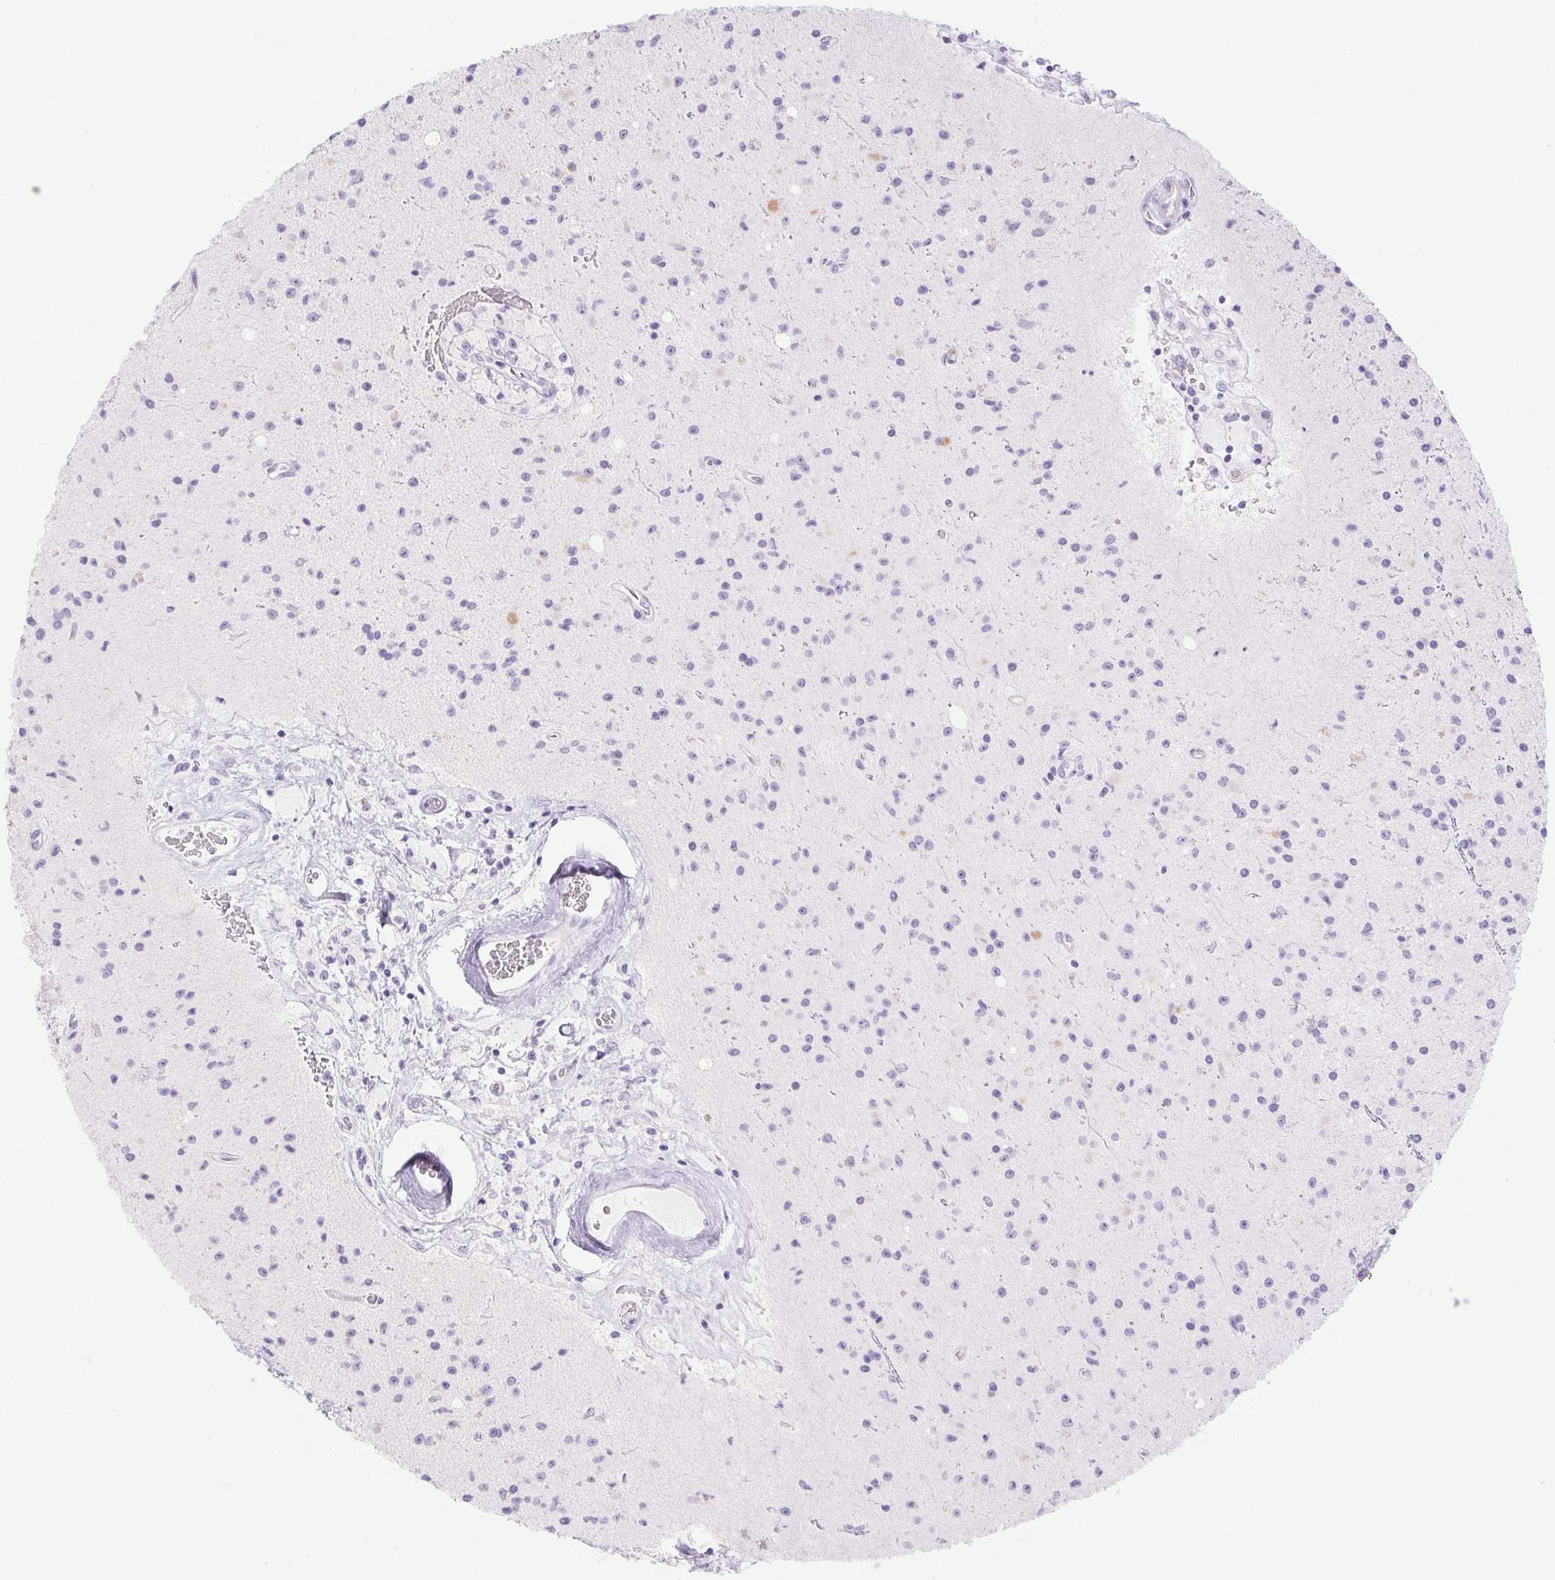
{"staining": {"intensity": "negative", "quantity": "none", "location": "none"}, "tissue": "glioma", "cell_type": "Tumor cells", "image_type": "cancer", "snomed": [{"axis": "morphology", "description": "Glioma, malignant, High grade"}, {"axis": "topography", "description": "Brain"}], "caption": "An immunohistochemistry (IHC) photomicrograph of glioma is shown. There is no staining in tumor cells of glioma. (IHC, brightfield microscopy, high magnification).", "gene": "ERP27", "patient": {"sex": "male", "age": 36}}